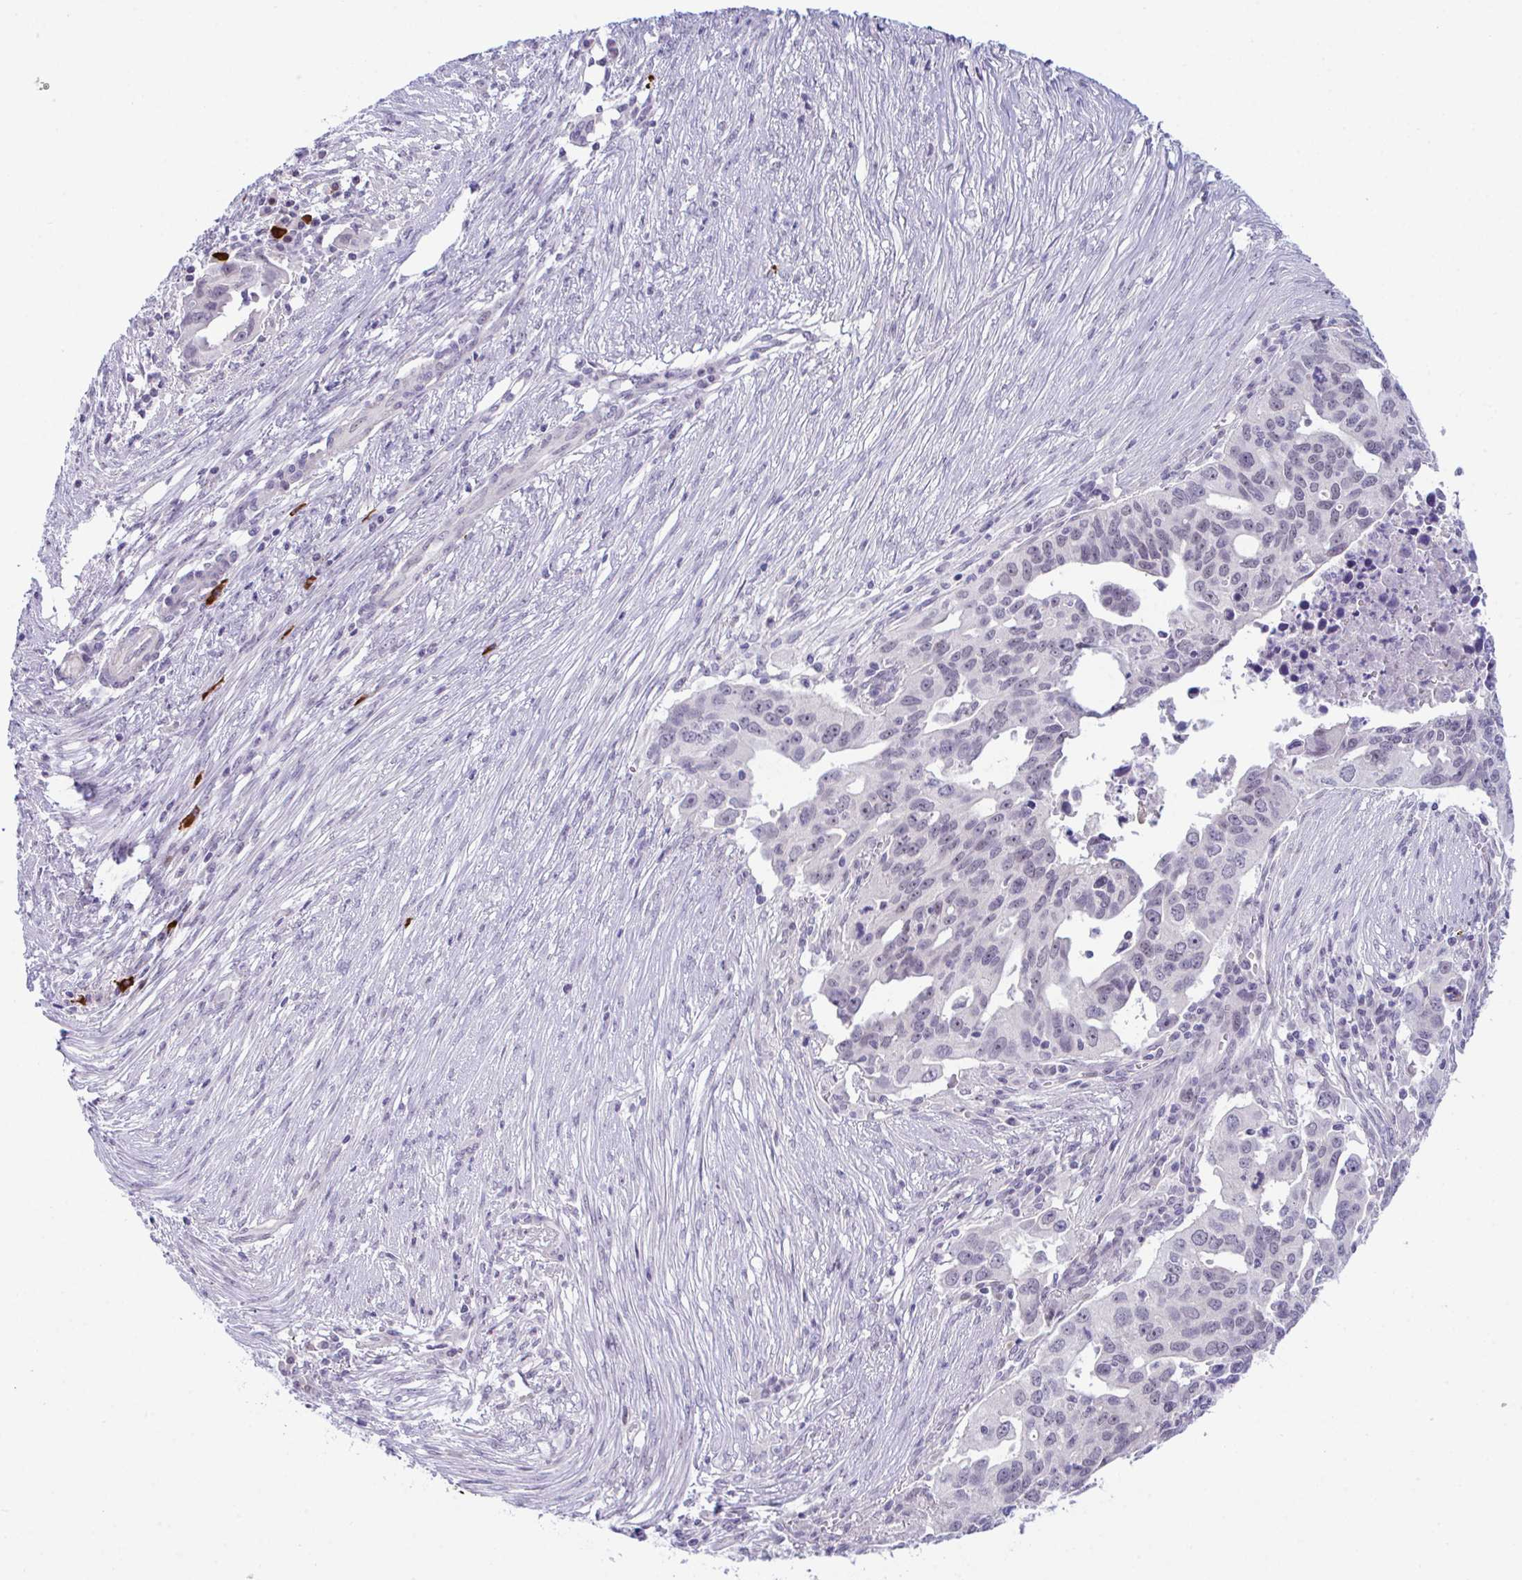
{"staining": {"intensity": "negative", "quantity": "none", "location": "none"}, "tissue": "ovarian cancer", "cell_type": "Tumor cells", "image_type": "cancer", "snomed": [{"axis": "morphology", "description": "Carcinoma, endometroid"}, {"axis": "morphology", "description": "Cystadenocarcinoma, serous, NOS"}, {"axis": "topography", "description": "Ovary"}], "caption": "This is an immunohistochemistry photomicrograph of human ovarian cancer (endometroid carcinoma). There is no staining in tumor cells.", "gene": "USP35", "patient": {"sex": "female", "age": 45}}